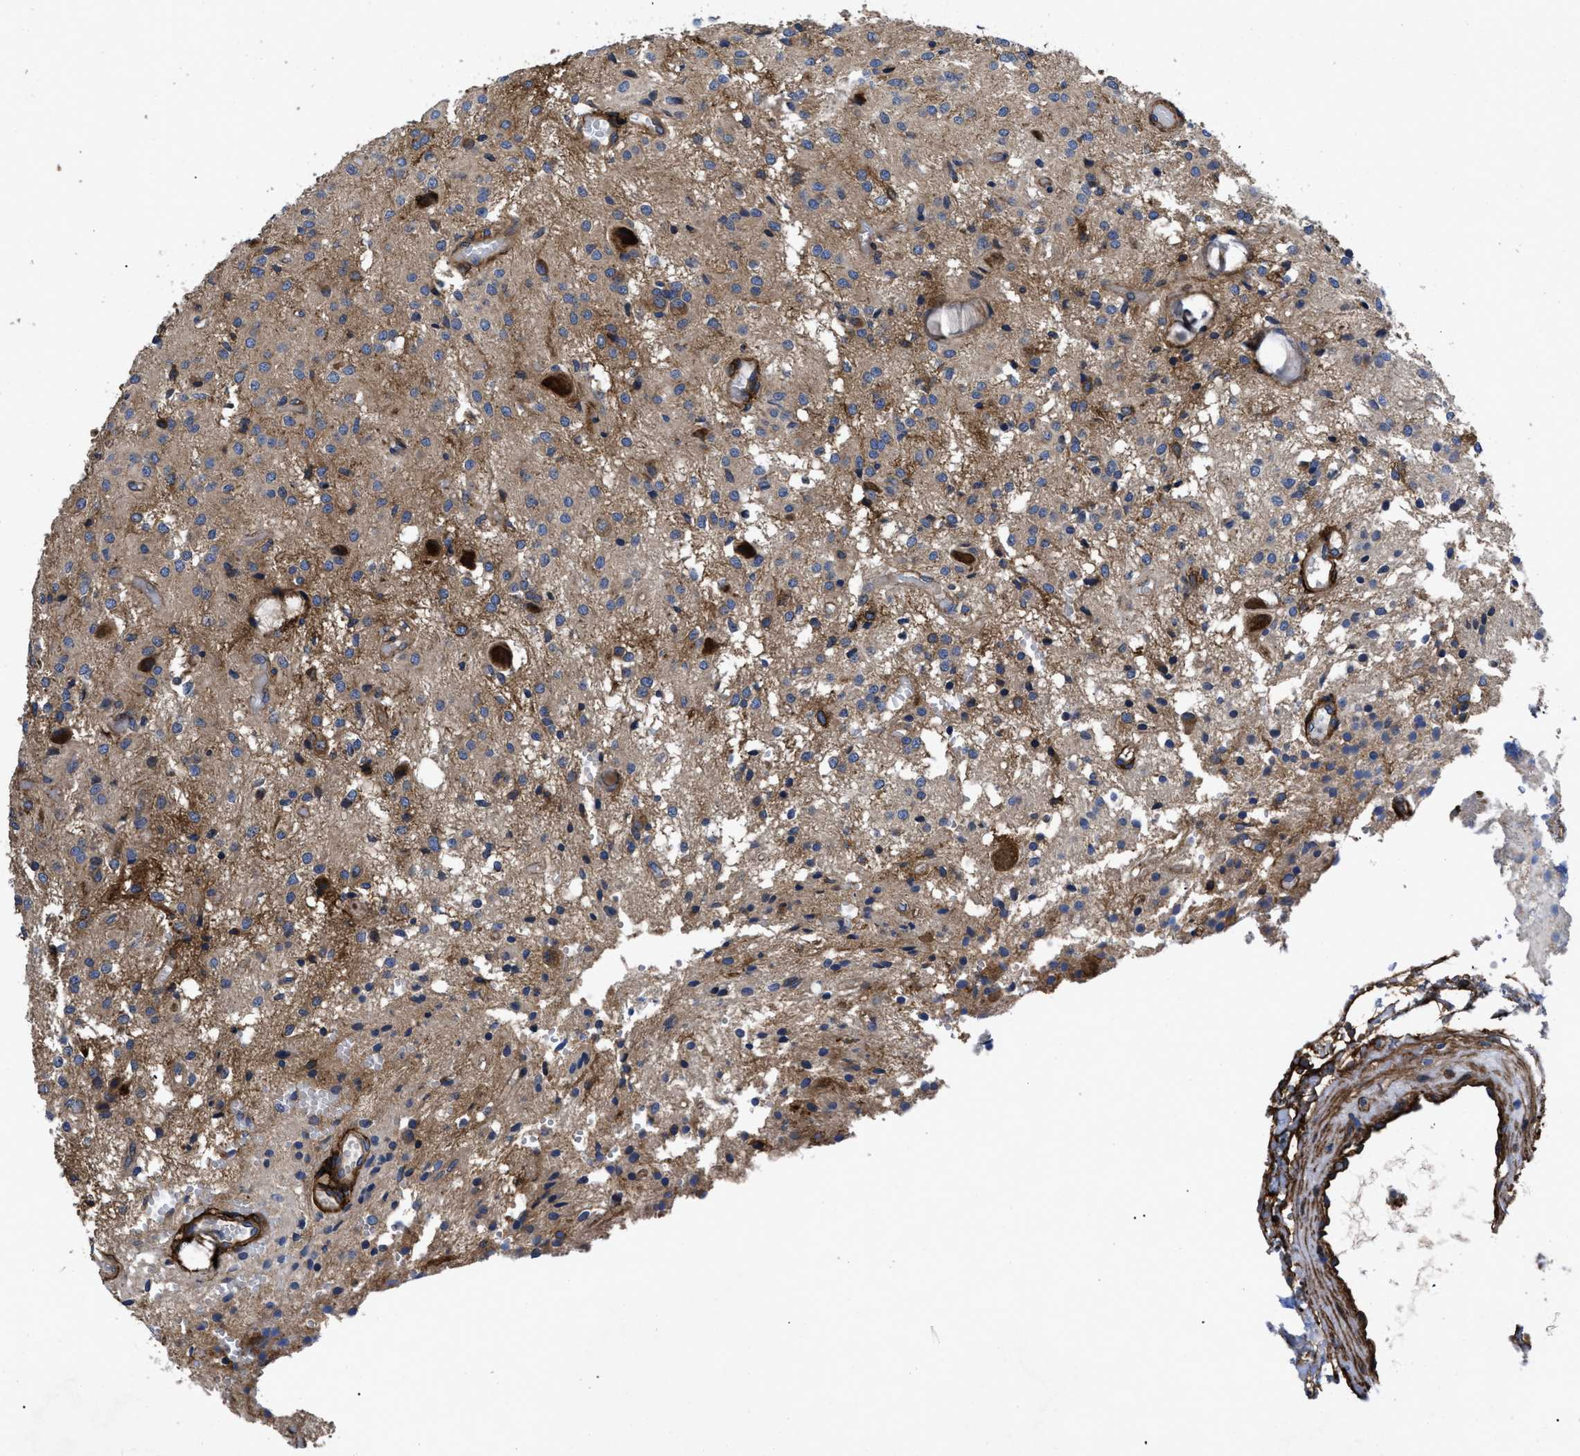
{"staining": {"intensity": "moderate", "quantity": "25%-75%", "location": "cytoplasmic/membranous"}, "tissue": "glioma", "cell_type": "Tumor cells", "image_type": "cancer", "snomed": [{"axis": "morphology", "description": "Glioma, malignant, High grade"}, {"axis": "topography", "description": "Brain"}], "caption": "Tumor cells demonstrate moderate cytoplasmic/membranous expression in approximately 25%-75% of cells in malignant high-grade glioma.", "gene": "NT5E", "patient": {"sex": "female", "age": 59}}